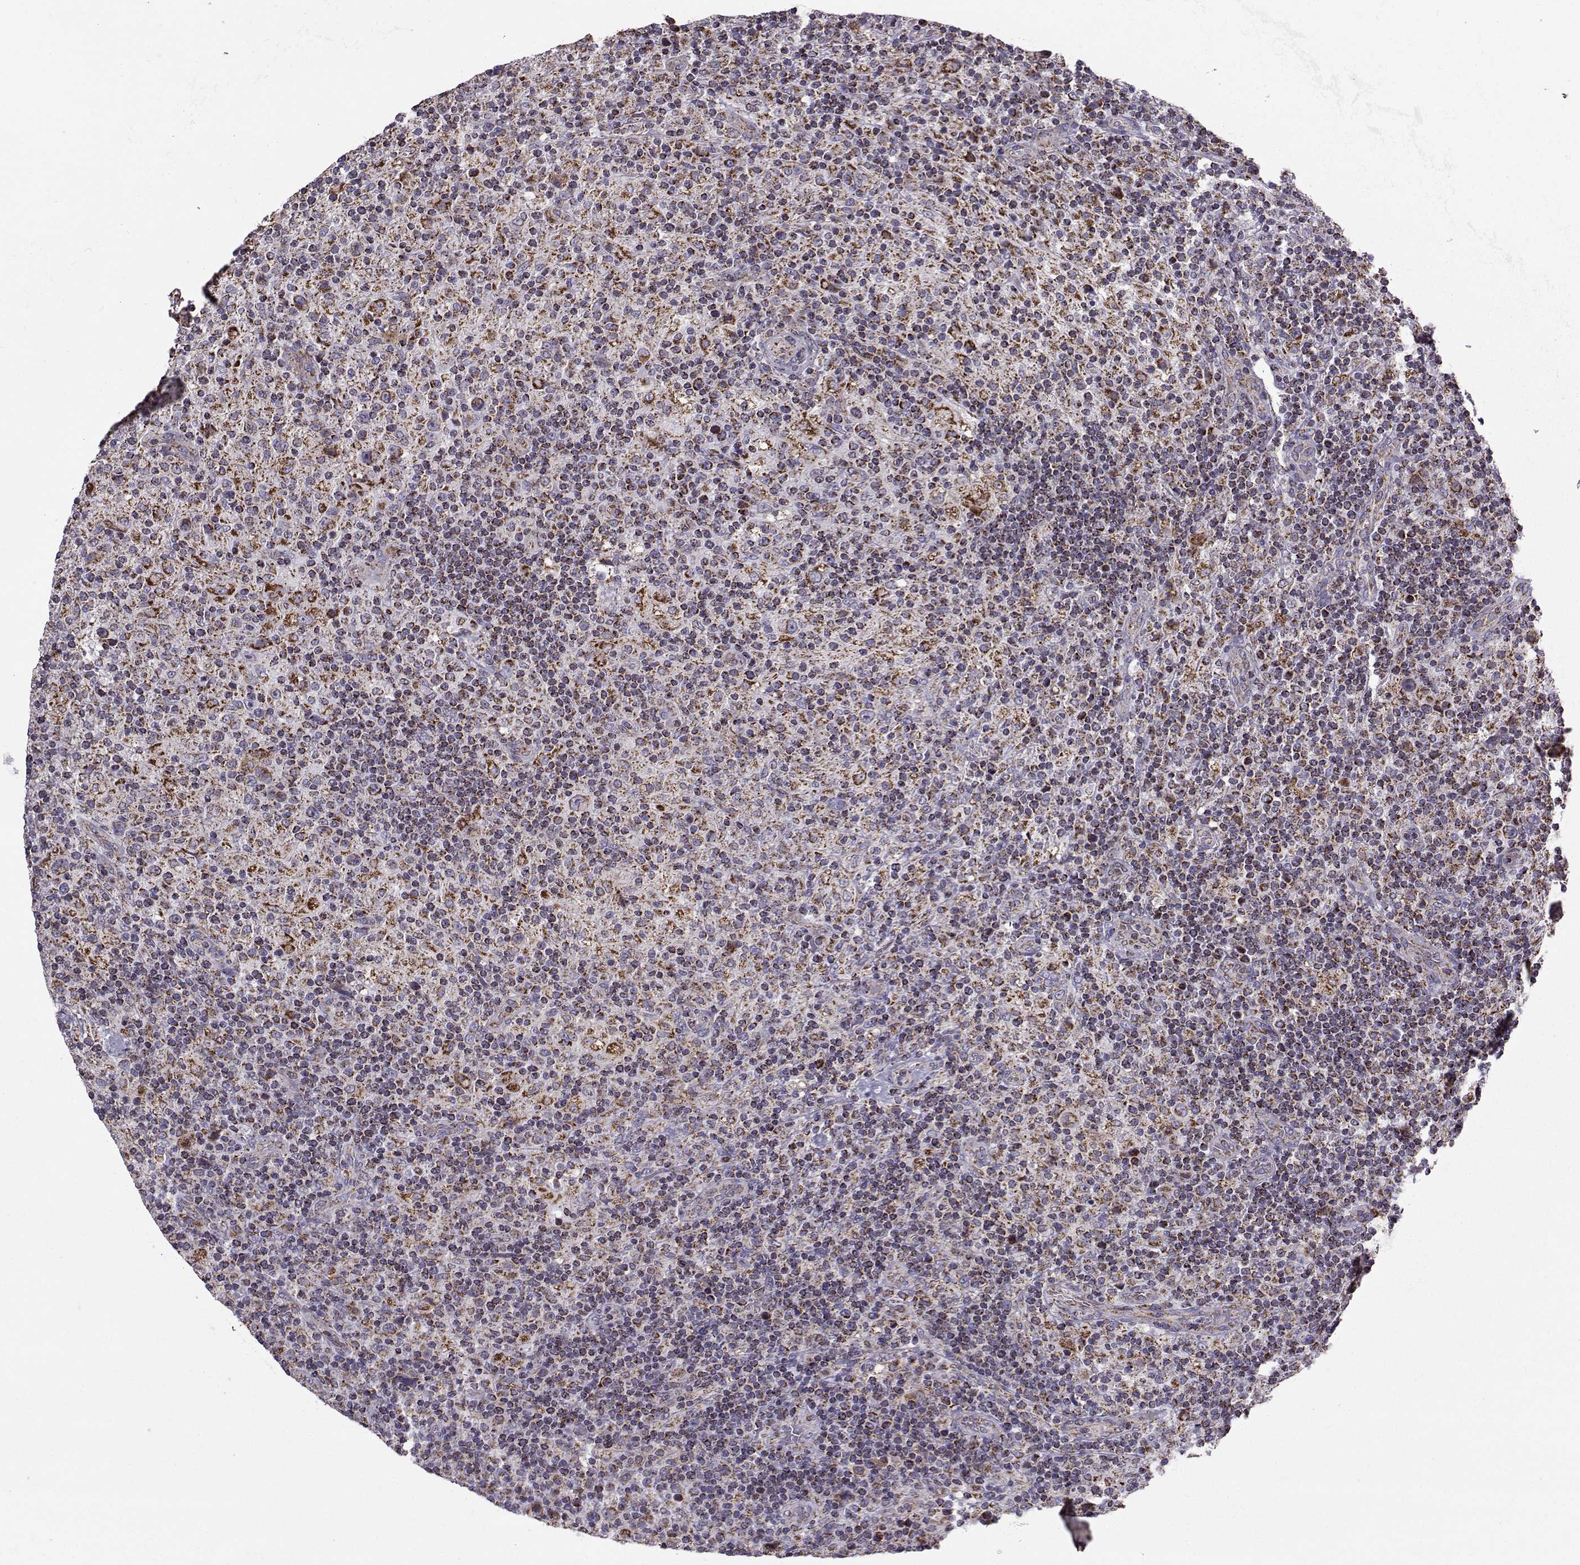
{"staining": {"intensity": "strong", "quantity": ">75%", "location": "cytoplasmic/membranous"}, "tissue": "lymphoma", "cell_type": "Tumor cells", "image_type": "cancer", "snomed": [{"axis": "morphology", "description": "Hodgkin's disease, NOS"}, {"axis": "topography", "description": "Lymph node"}], "caption": "This histopathology image displays Hodgkin's disease stained with IHC to label a protein in brown. The cytoplasmic/membranous of tumor cells show strong positivity for the protein. Nuclei are counter-stained blue.", "gene": "NECAB3", "patient": {"sex": "male", "age": 70}}